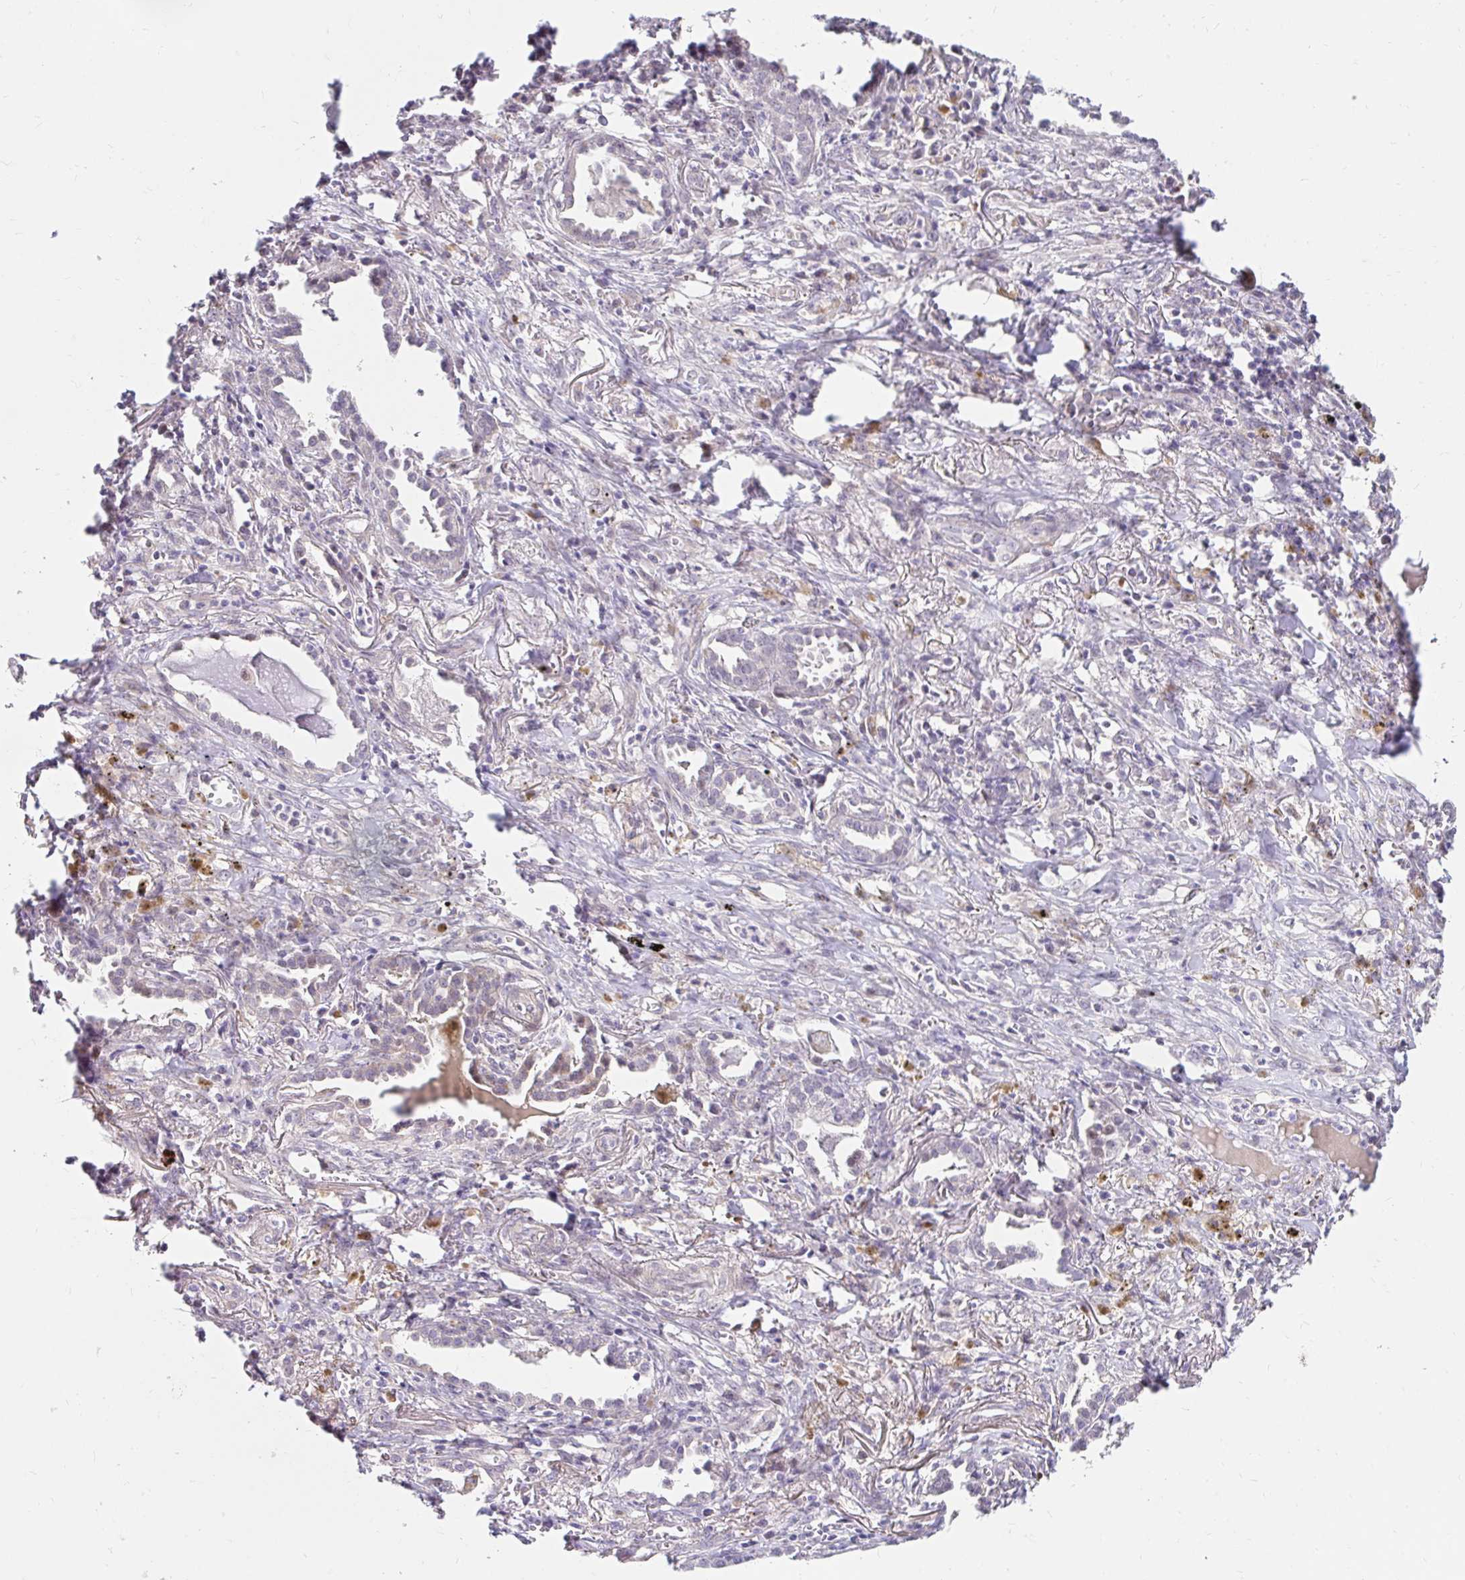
{"staining": {"intensity": "negative", "quantity": "none", "location": "none"}, "tissue": "lung cancer", "cell_type": "Tumor cells", "image_type": "cancer", "snomed": [{"axis": "morphology", "description": "Squamous cell carcinoma, NOS"}, {"axis": "topography", "description": "Lung"}], "caption": "Image shows no significant protein positivity in tumor cells of lung cancer (squamous cell carcinoma). Brightfield microscopy of immunohistochemistry (IHC) stained with DAB (brown) and hematoxylin (blue), captured at high magnification.", "gene": "GUCY1A1", "patient": {"sex": "male", "age": 71}}